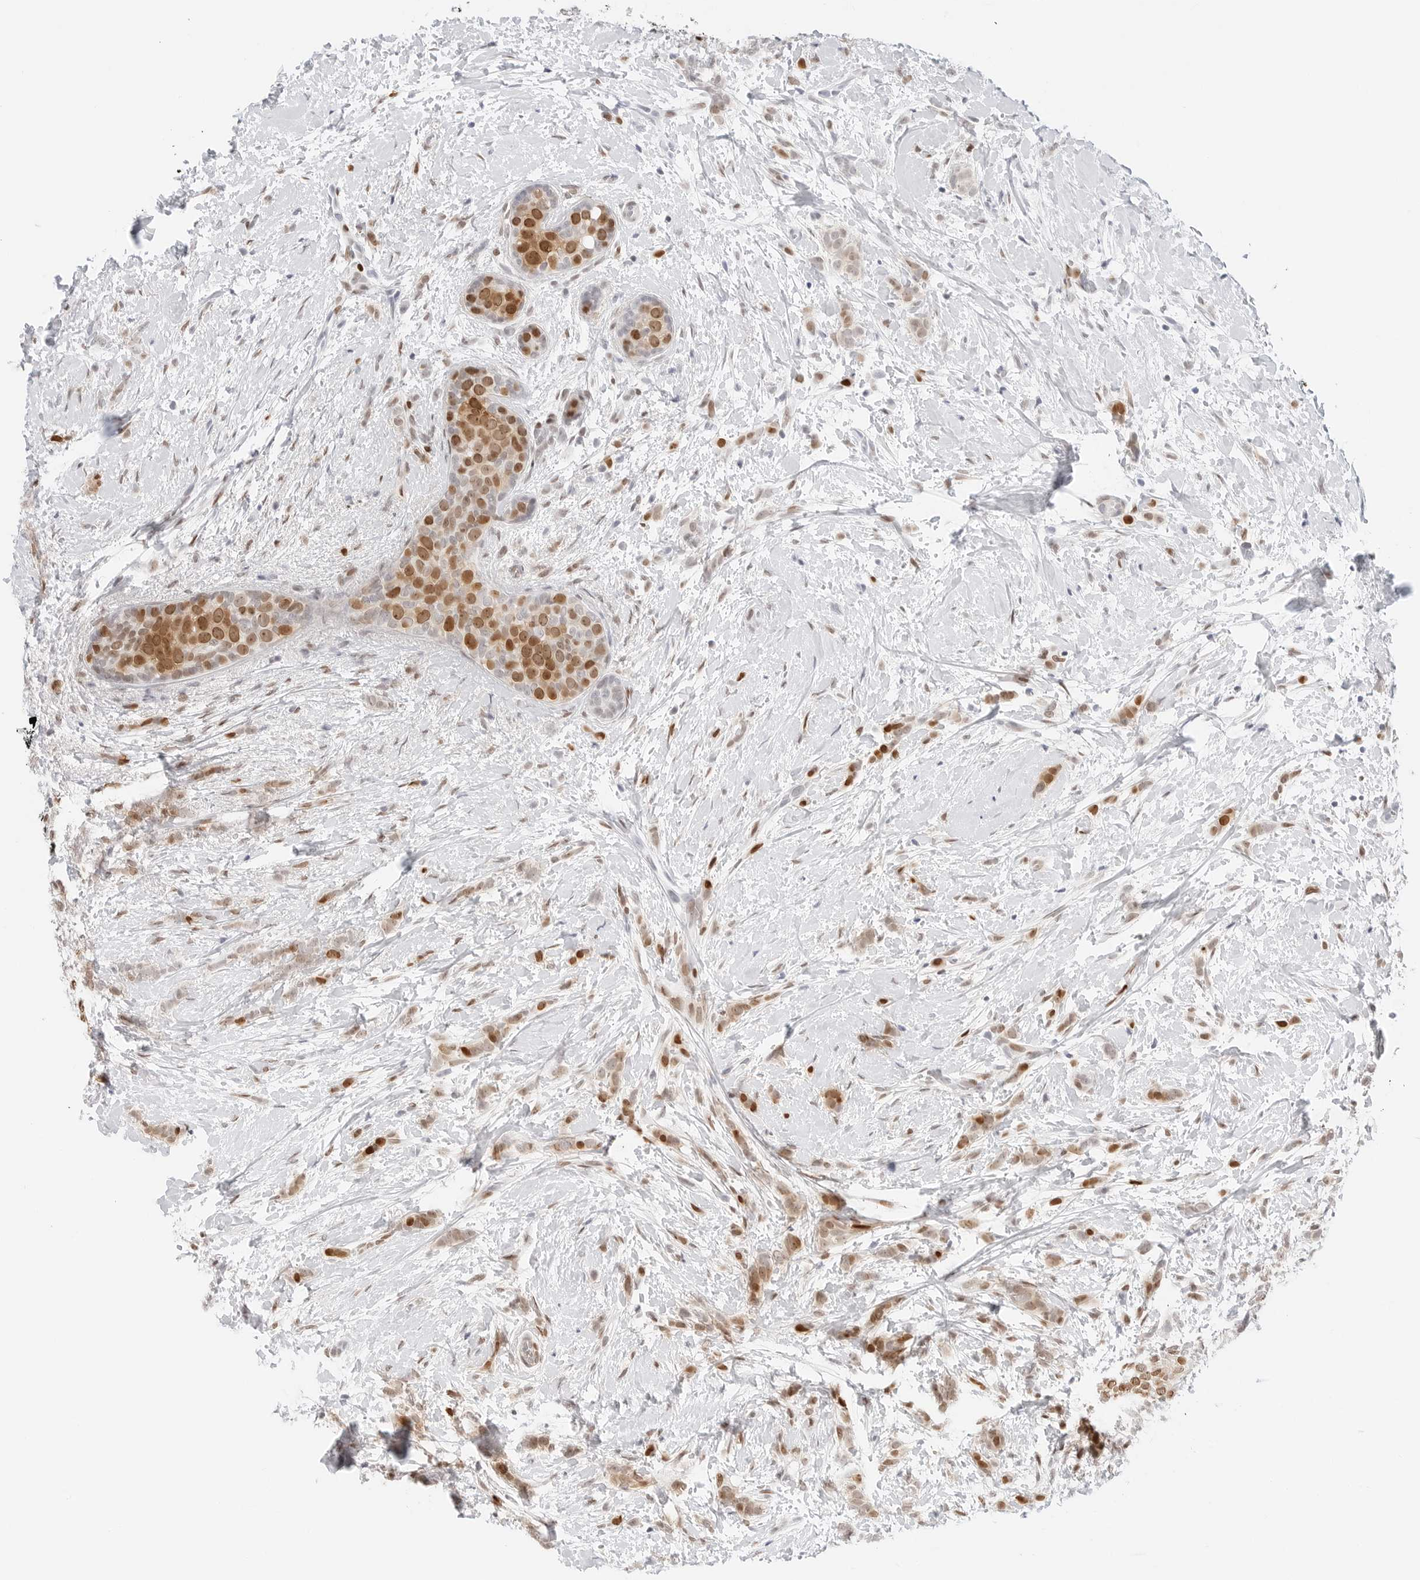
{"staining": {"intensity": "moderate", "quantity": ">75%", "location": "cytoplasmic/membranous,nuclear"}, "tissue": "breast cancer", "cell_type": "Tumor cells", "image_type": "cancer", "snomed": [{"axis": "morphology", "description": "Lobular carcinoma, in situ"}, {"axis": "morphology", "description": "Lobular carcinoma"}, {"axis": "topography", "description": "Breast"}], "caption": "This is an image of immunohistochemistry (IHC) staining of breast cancer (lobular carcinoma), which shows moderate positivity in the cytoplasmic/membranous and nuclear of tumor cells.", "gene": "SPIDR", "patient": {"sex": "female", "age": 41}}